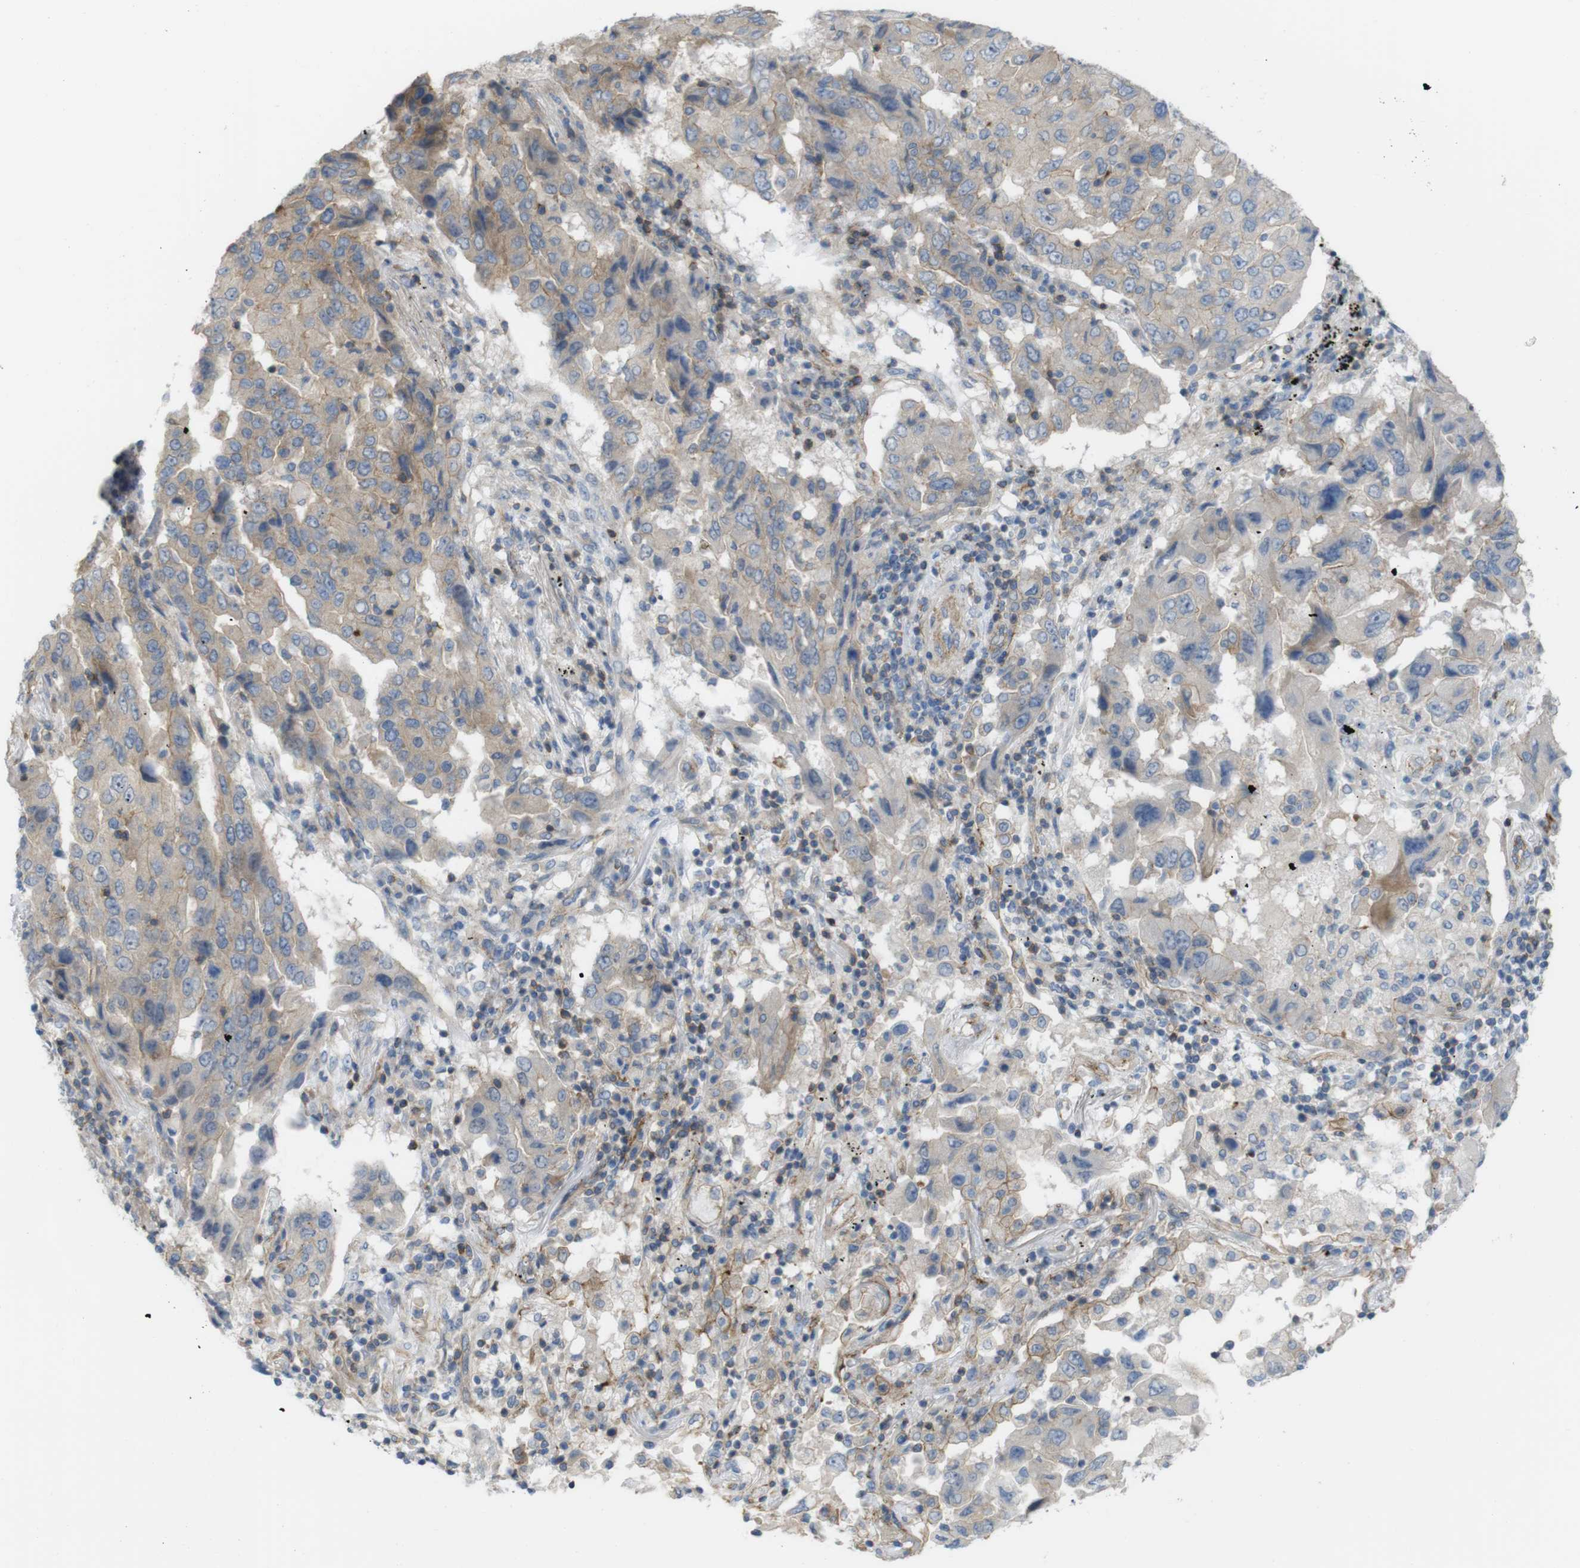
{"staining": {"intensity": "weak", "quantity": "25%-75%", "location": "cytoplasmic/membranous"}, "tissue": "lung cancer", "cell_type": "Tumor cells", "image_type": "cancer", "snomed": [{"axis": "morphology", "description": "Adenocarcinoma, NOS"}, {"axis": "topography", "description": "Lung"}], "caption": "An IHC image of tumor tissue is shown. Protein staining in brown labels weak cytoplasmic/membranous positivity in adenocarcinoma (lung) within tumor cells. (IHC, brightfield microscopy, high magnification).", "gene": "PREX2", "patient": {"sex": "female", "age": 65}}